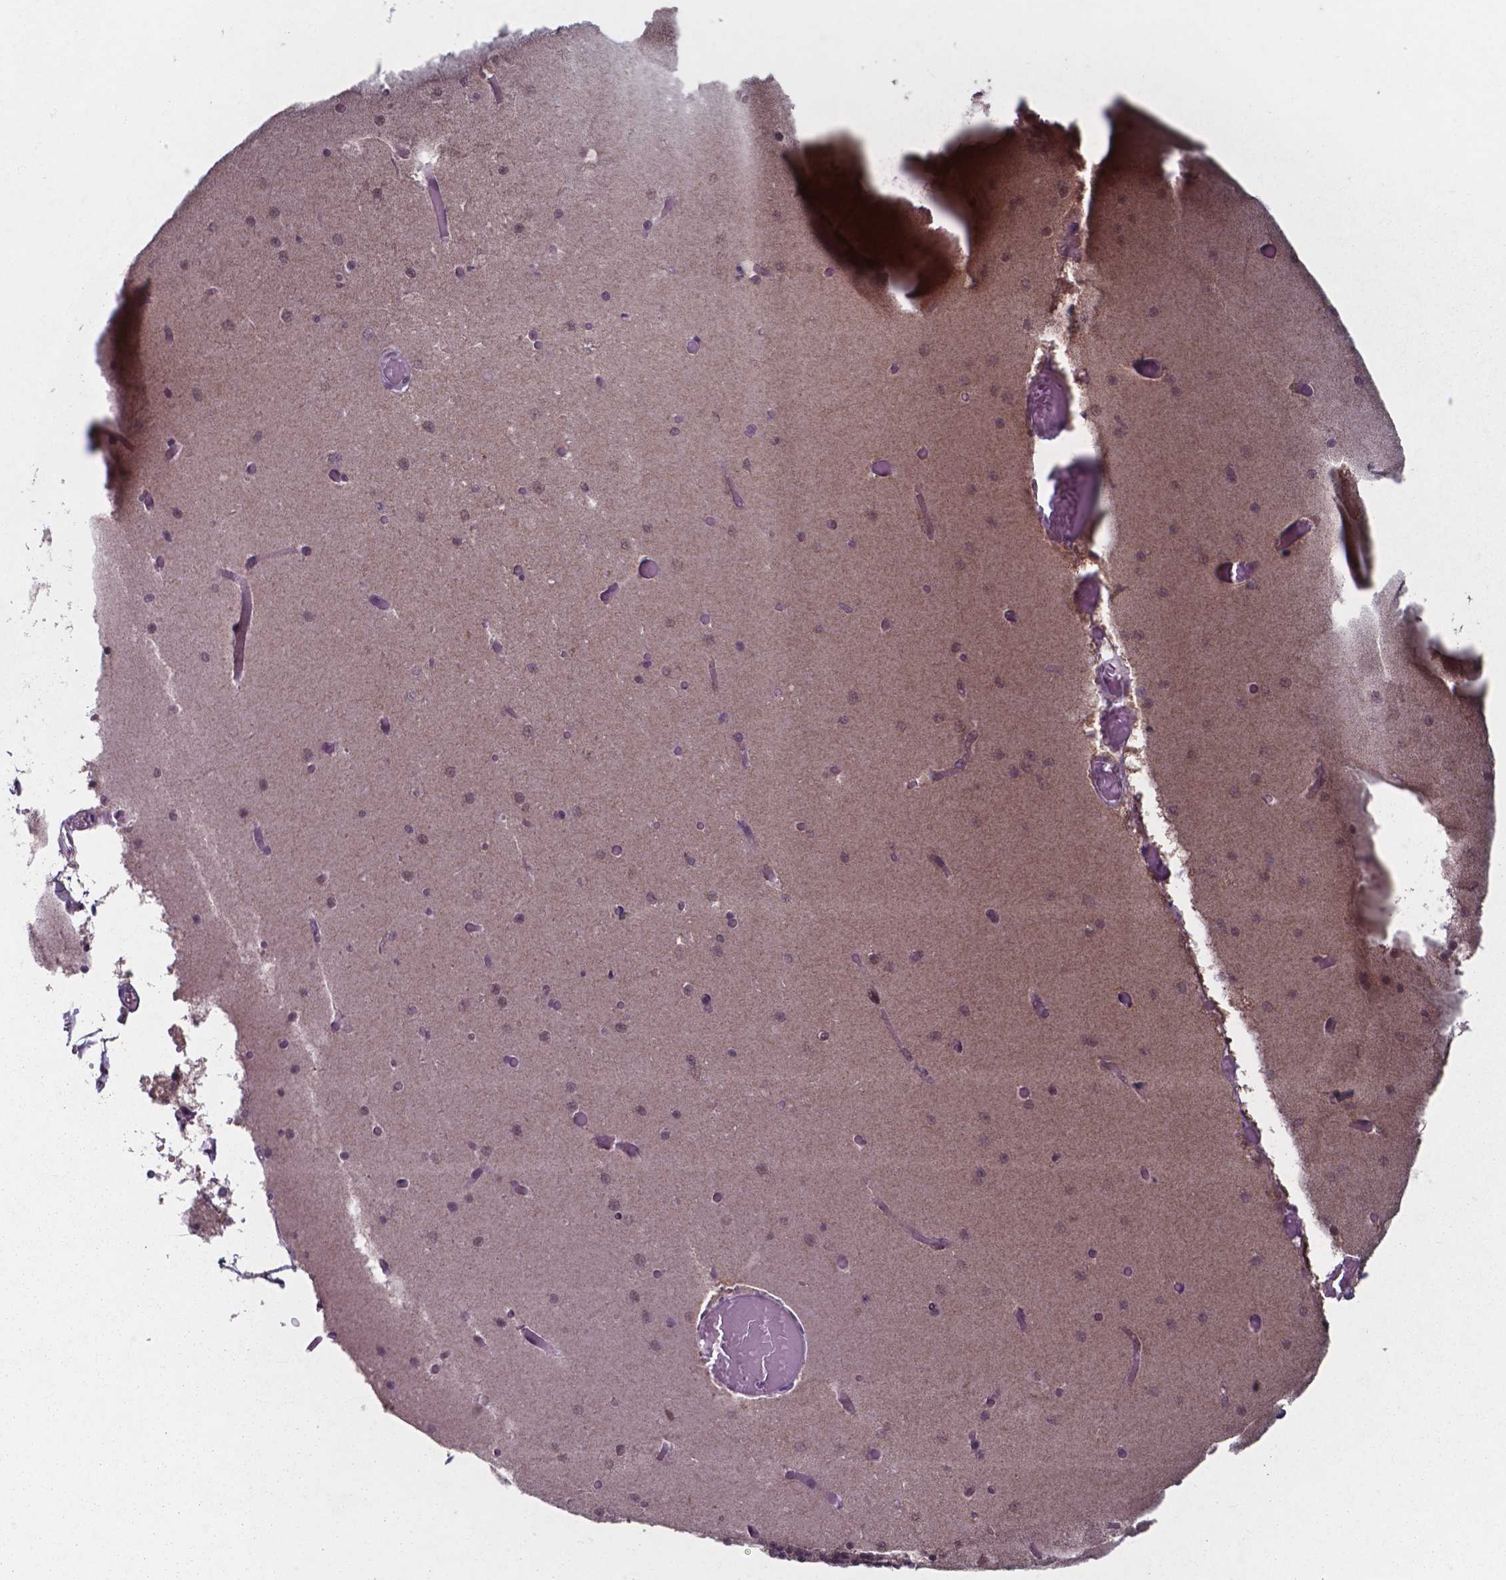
{"staining": {"intensity": "moderate", "quantity": "25%-75%", "location": "cytoplasmic/membranous,nuclear"}, "tissue": "cerebellum", "cell_type": "Cells in granular layer", "image_type": "normal", "snomed": [{"axis": "morphology", "description": "Normal tissue, NOS"}, {"axis": "topography", "description": "Cerebellum"}], "caption": "An immunohistochemistry (IHC) histopathology image of unremarkable tissue is shown. Protein staining in brown labels moderate cytoplasmic/membranous,nuclear positivity in cerebellum within cells in granular layer. (DAB IHC with brightfield microscopy, high magnification).", "gene": "UBA1", "patient": {"sex": "female", "age": 28}}